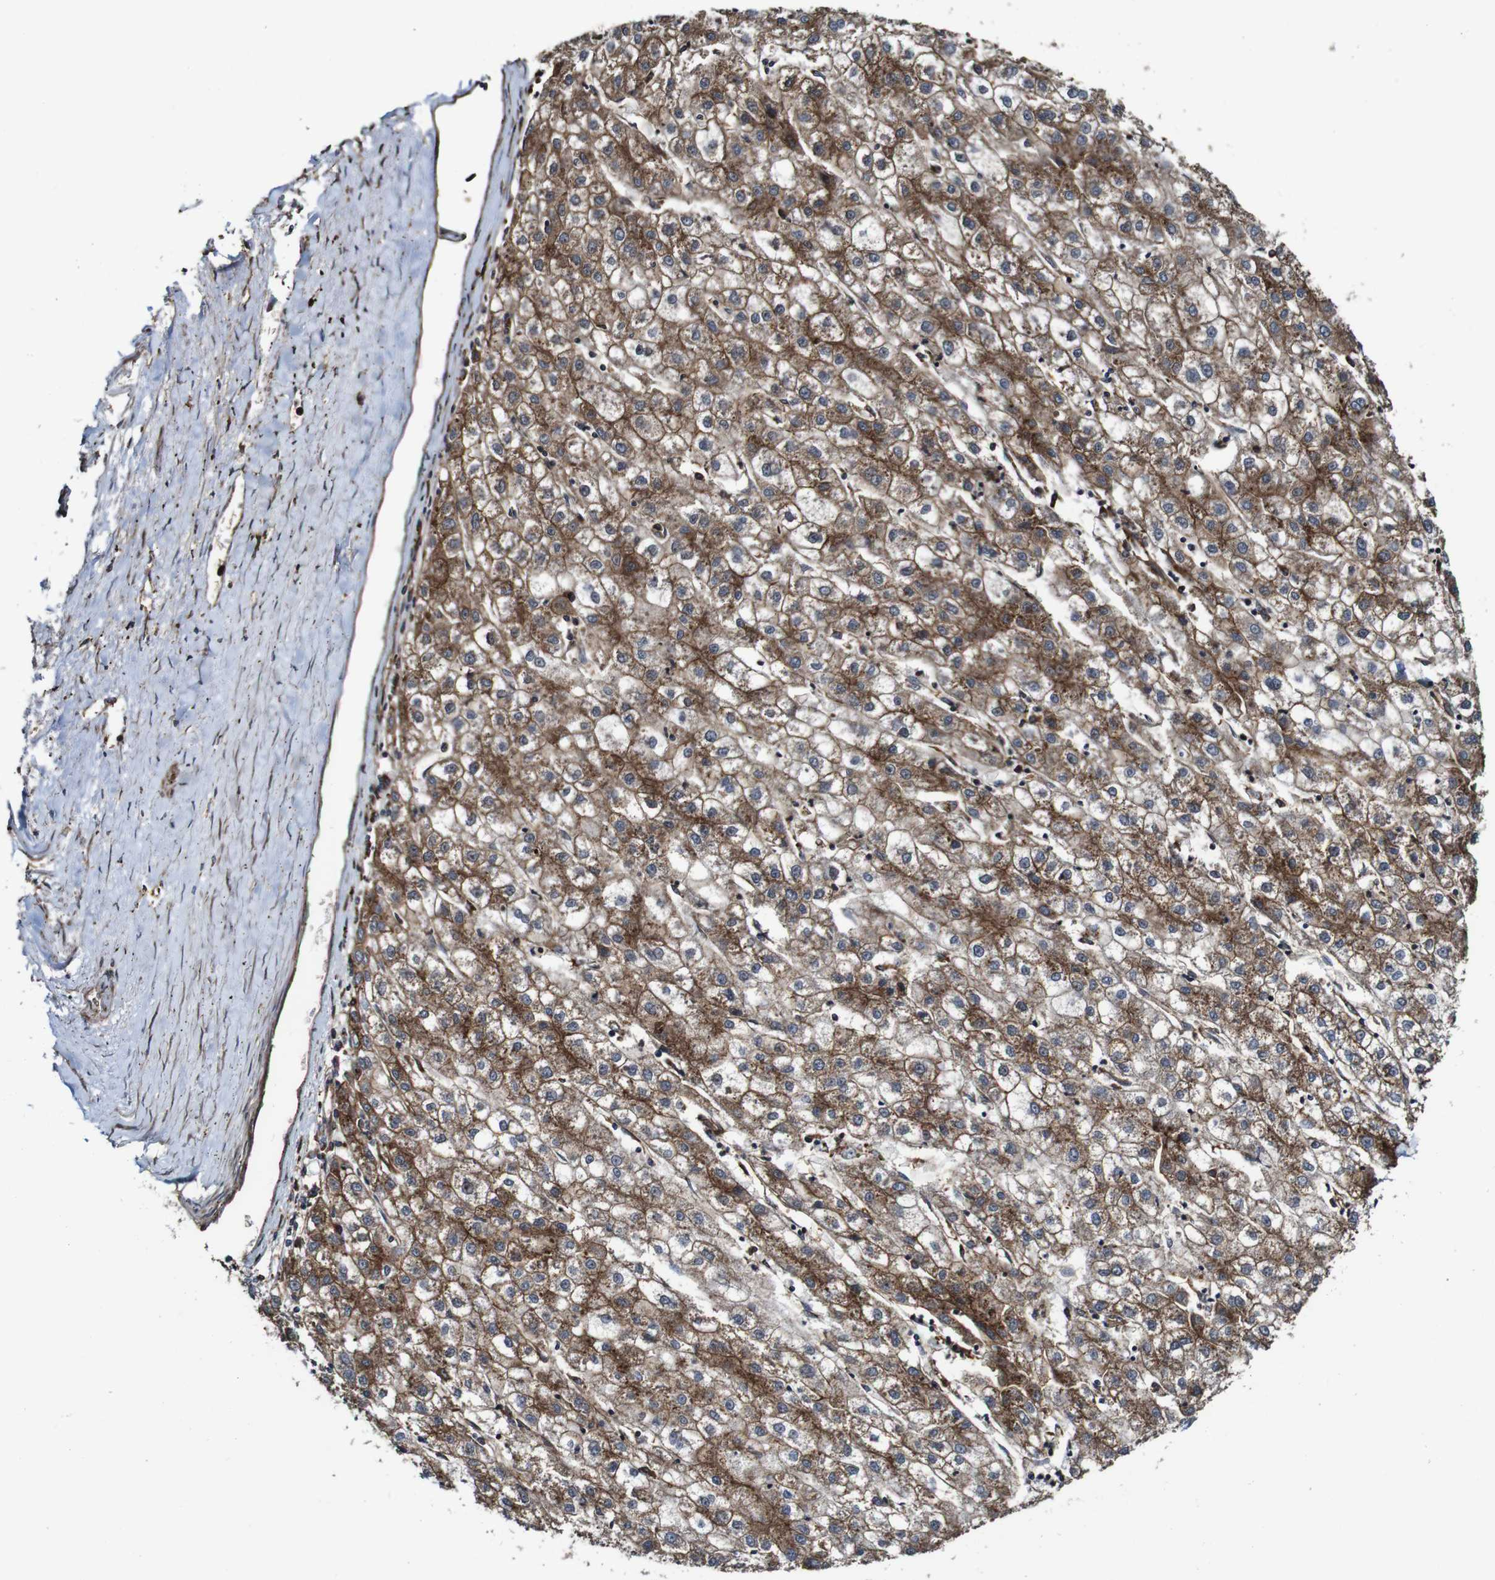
{"staining": {"intensity": "strong", "quantity": ">75%", "location": "cytoplasmic/membranous"}, "tissue": "liver cancer", "cell_type": "Tumor cells", "image_type": "cancer", "snomed": [{"axis": "morphology", "description": "Carcinoma, Hepatocellular, NOS"}, {"axis": "topography", "description": "Liver"}], "caption": "DAB immunohistochemical staining of human hepatocellular carcinoma (liver) demonstrates strong cytoplasmic/membranous protein positivity in approximately >75% of tumor cells.", "gene": "TNIK", "patient": {"sex": "male", "age": 72}}